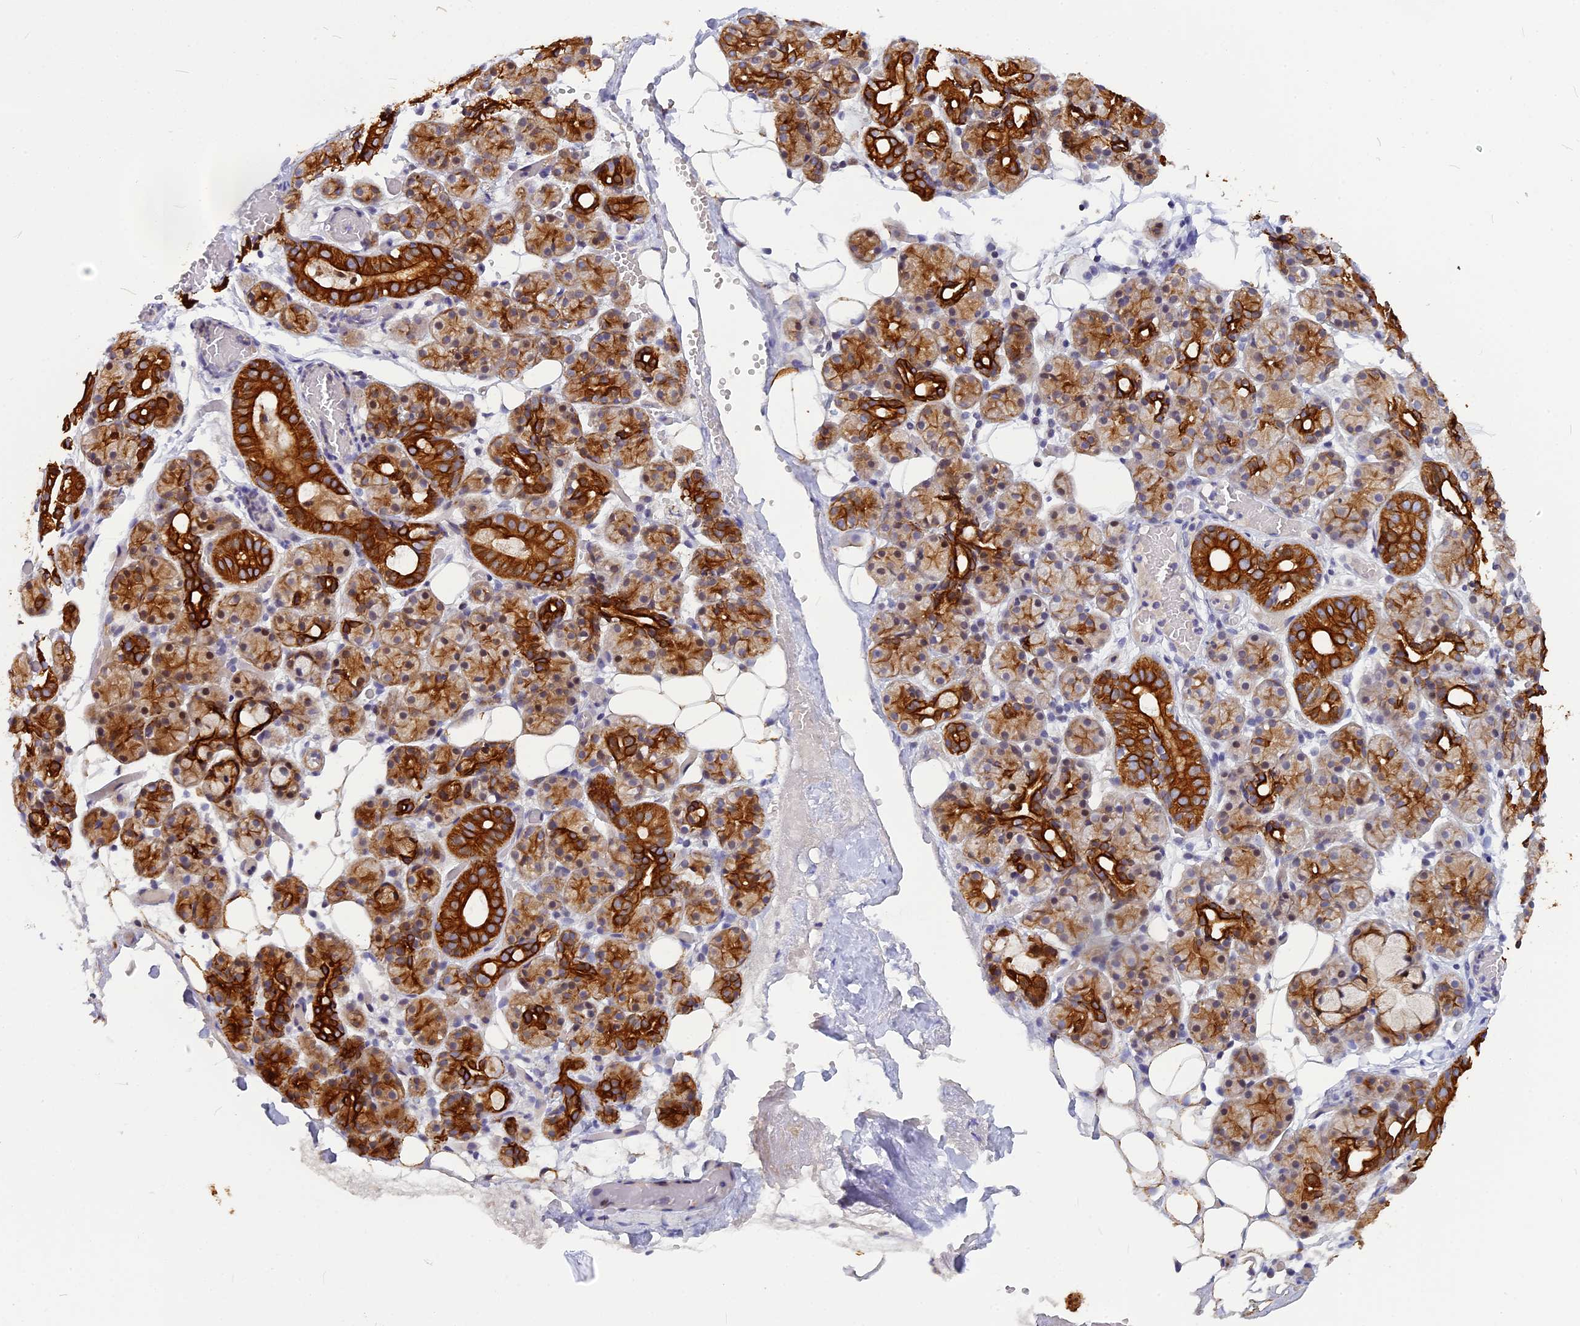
{"staining": {"intensity": "strong", "quantity": ">75%", "location": "cytoplasmic/membranous"}, "tissue": "salivary gland", "cell_type": "Glandular cells", "image_type": "normal", "snomed": [{"axis": "morphology", "description": "Normal tissue, NOS"}, {"axis": "topography", "description": "Salivary gland"}], "caption": "Protein expression by immunohistochemistry reveals strong cytoplasmic/membranous staining in about >75% of glandular cells in benign salivary gland.", "gene": "ANKRD34B", "patient": {"sex": "male", "age": 63}}